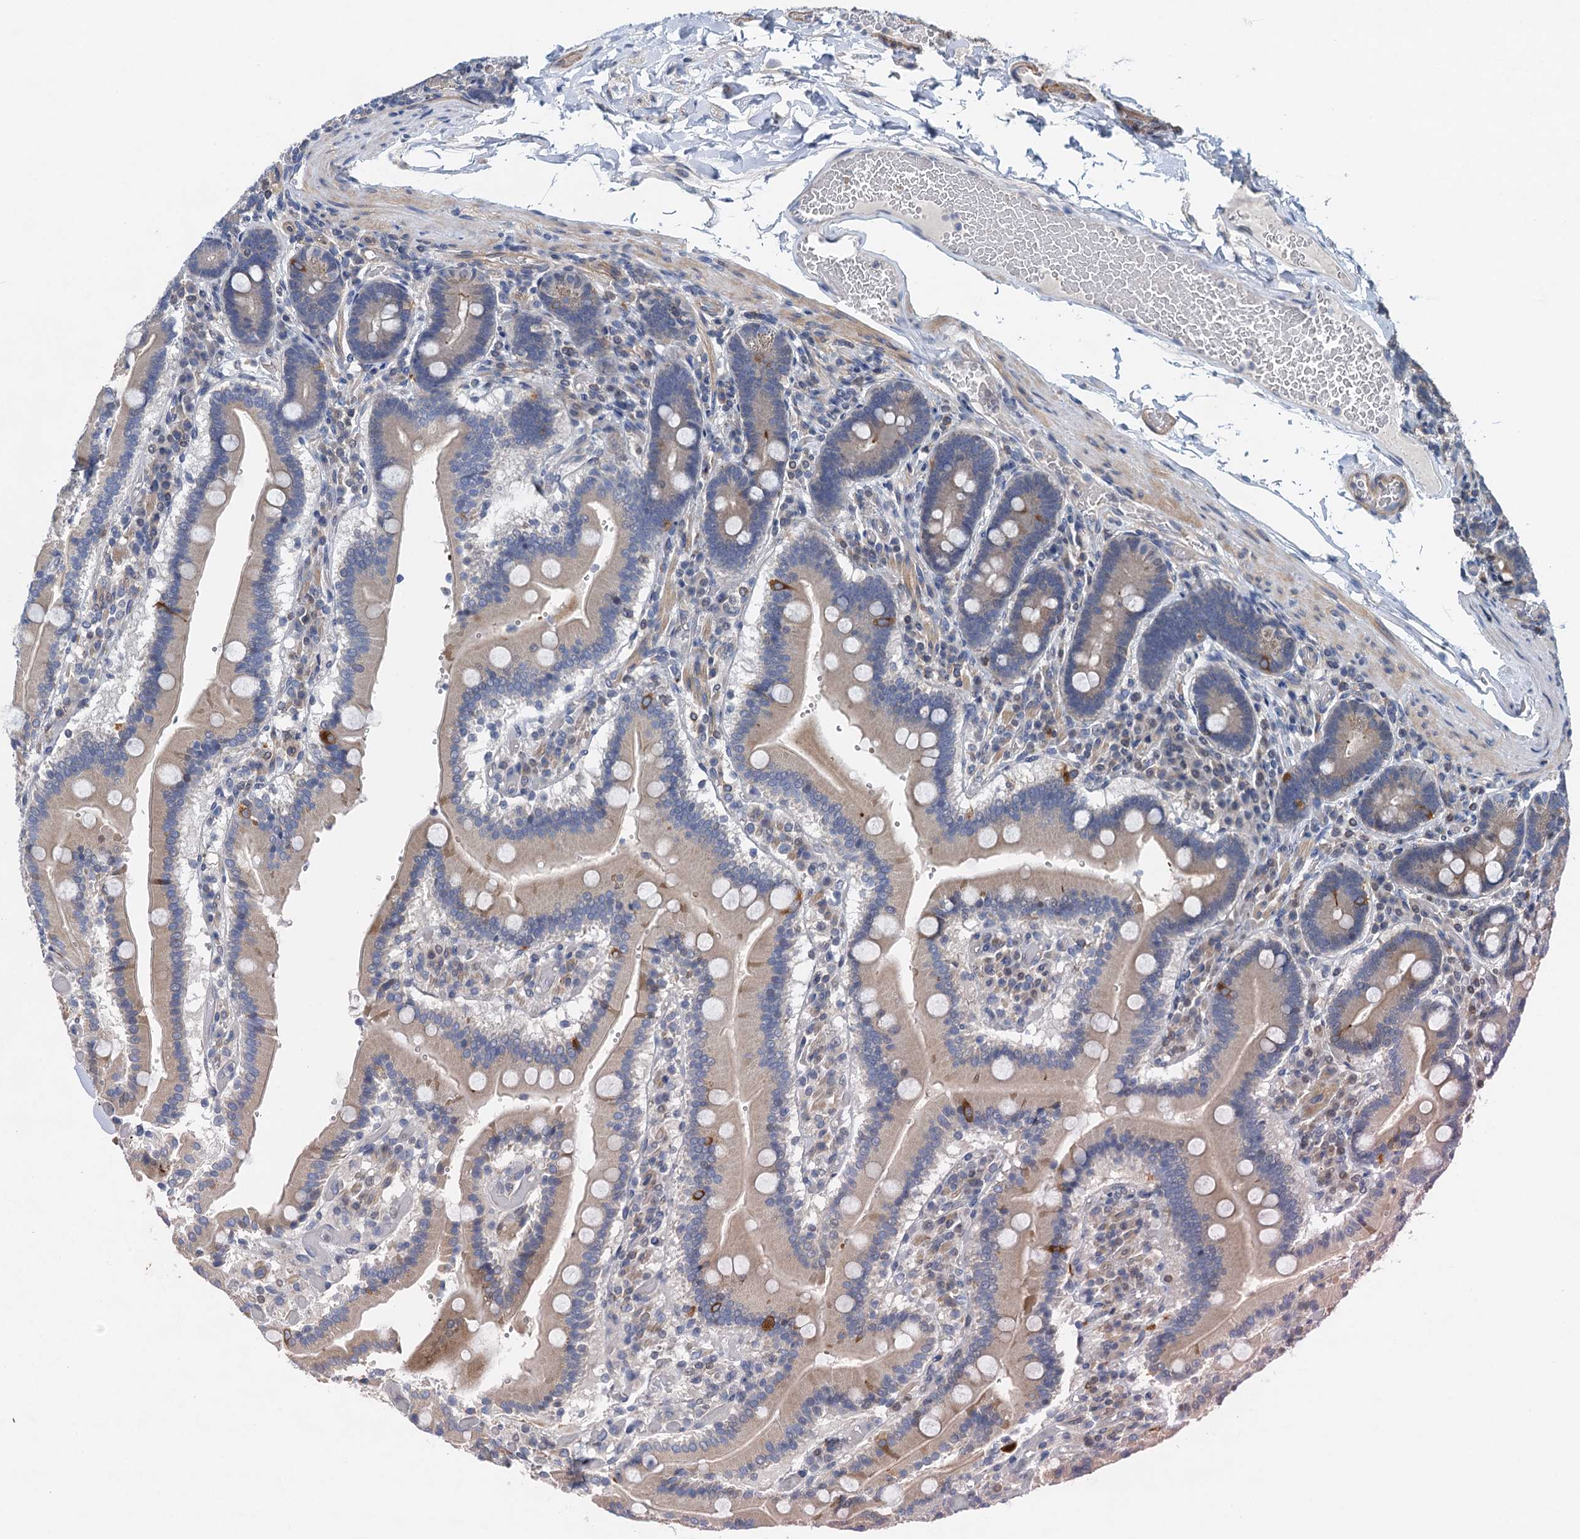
{"staining": {"intensity": "moderate", "quantity": "25%-75%", "location": "cytoplasmic/membranous"}, "tissue": "duodenum", "cell_type": "Glandular cells", "image_type": "normal", "snomed": [{"axis": "morphology", "description": "Normal tissue, NOS"}, {"axis": "topography", "description": "Duodenum"}], "caption": "Moderate cytoplasmic/membranous expression is seen in approximately 25%-75% of glandular cells in unremarkable duodenum.", "gene": "NBEA", "patient": {"sex": "female", "age": 62}}